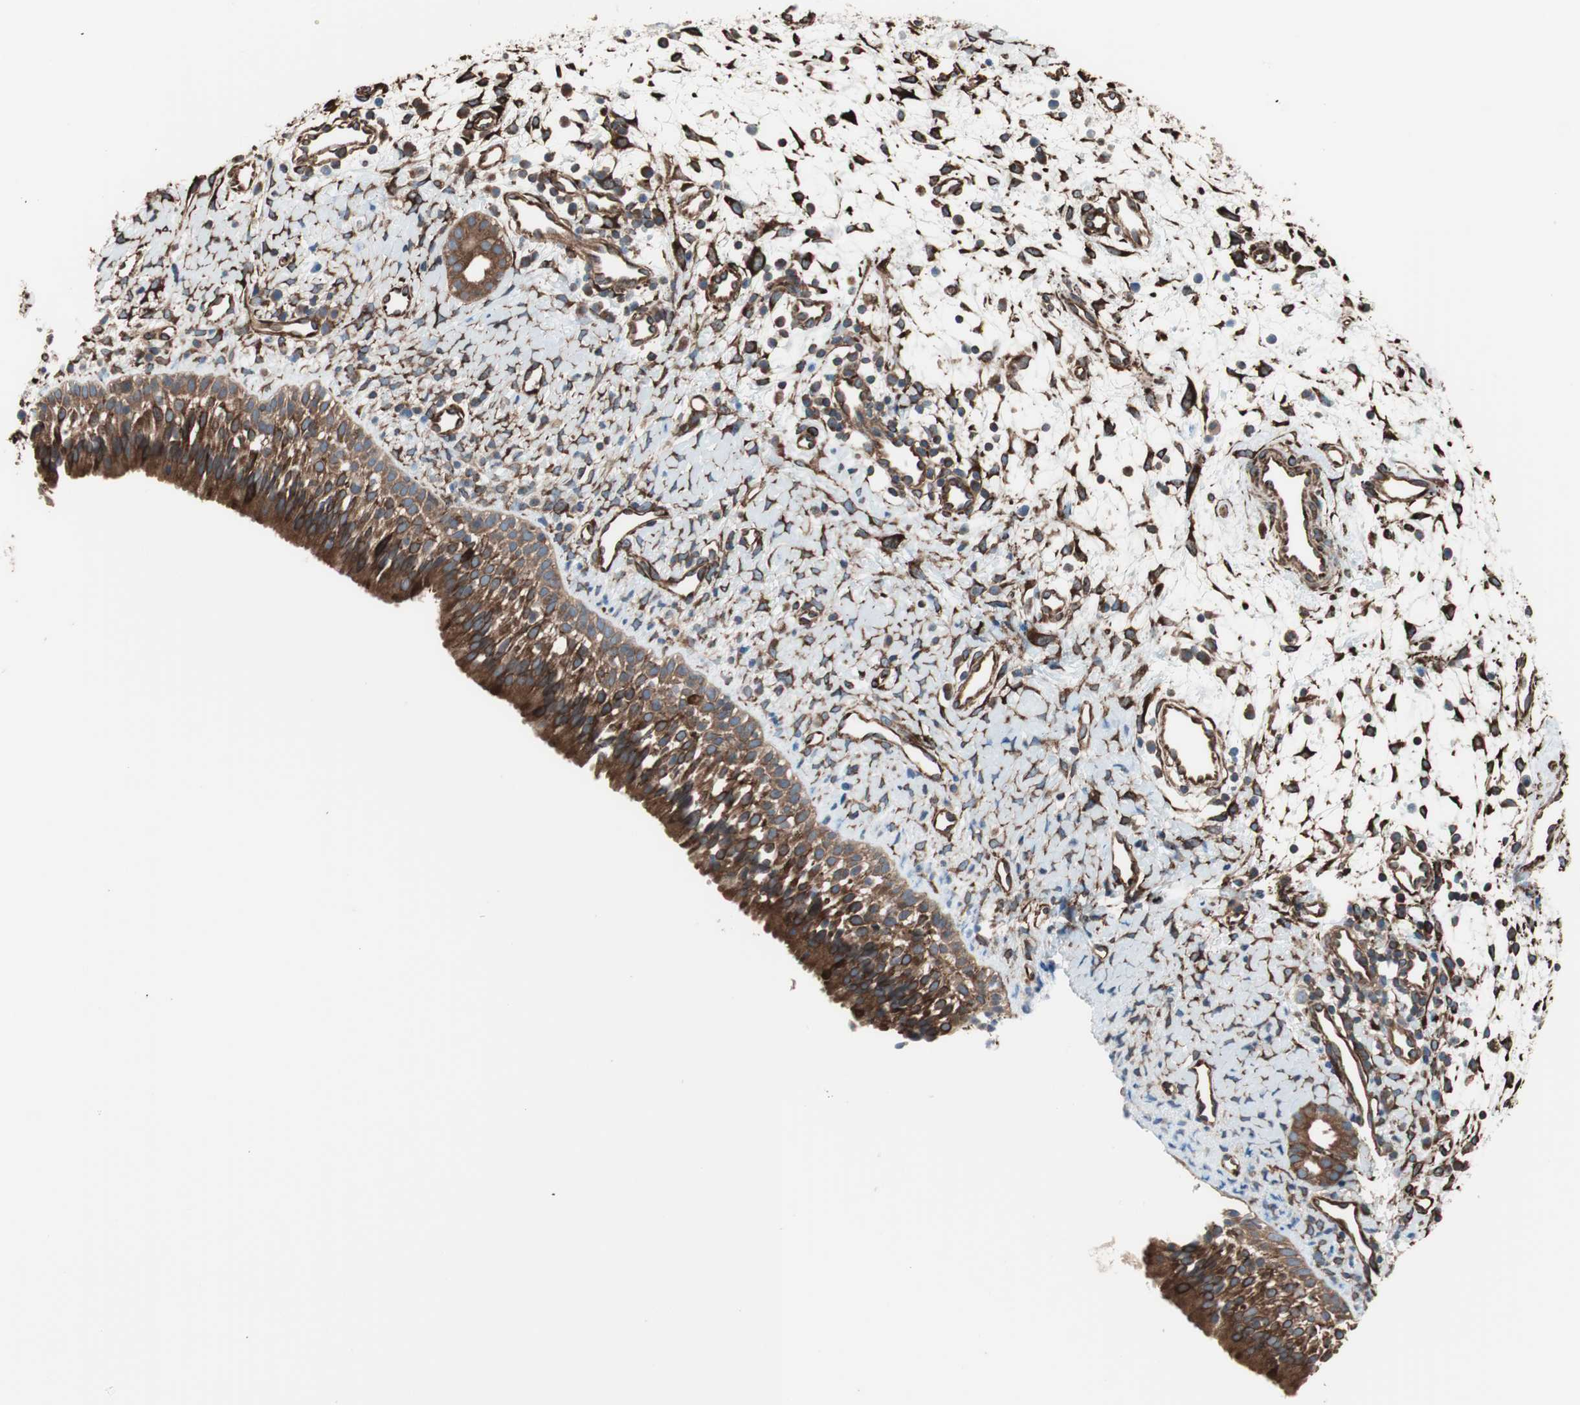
{"staining": {"intensity": "strong", "quantity": ">75%", "location": "cytoplasmic/membranous"}, "tissue": "nasopharynx", "cell_type": "Respiratory epithelial cells", "image_type": "normal", "snomed": [{"axis": "morphology", "description": "Normal tissue, NOS"}, {"axis": "topography", "description": "Nasopharynx"}], "caption": "Strong cytoplasmic/membranous protein staining is seen in about >75% of respiratory epithelial cells in nasopharynx. The protein is stained brown, and the nuclei are stained in blue (DAB IHC with brightfield microscopy, high magnification).", "gene": "GPSM2", "patient": {"sex": "male", "age": 22}}